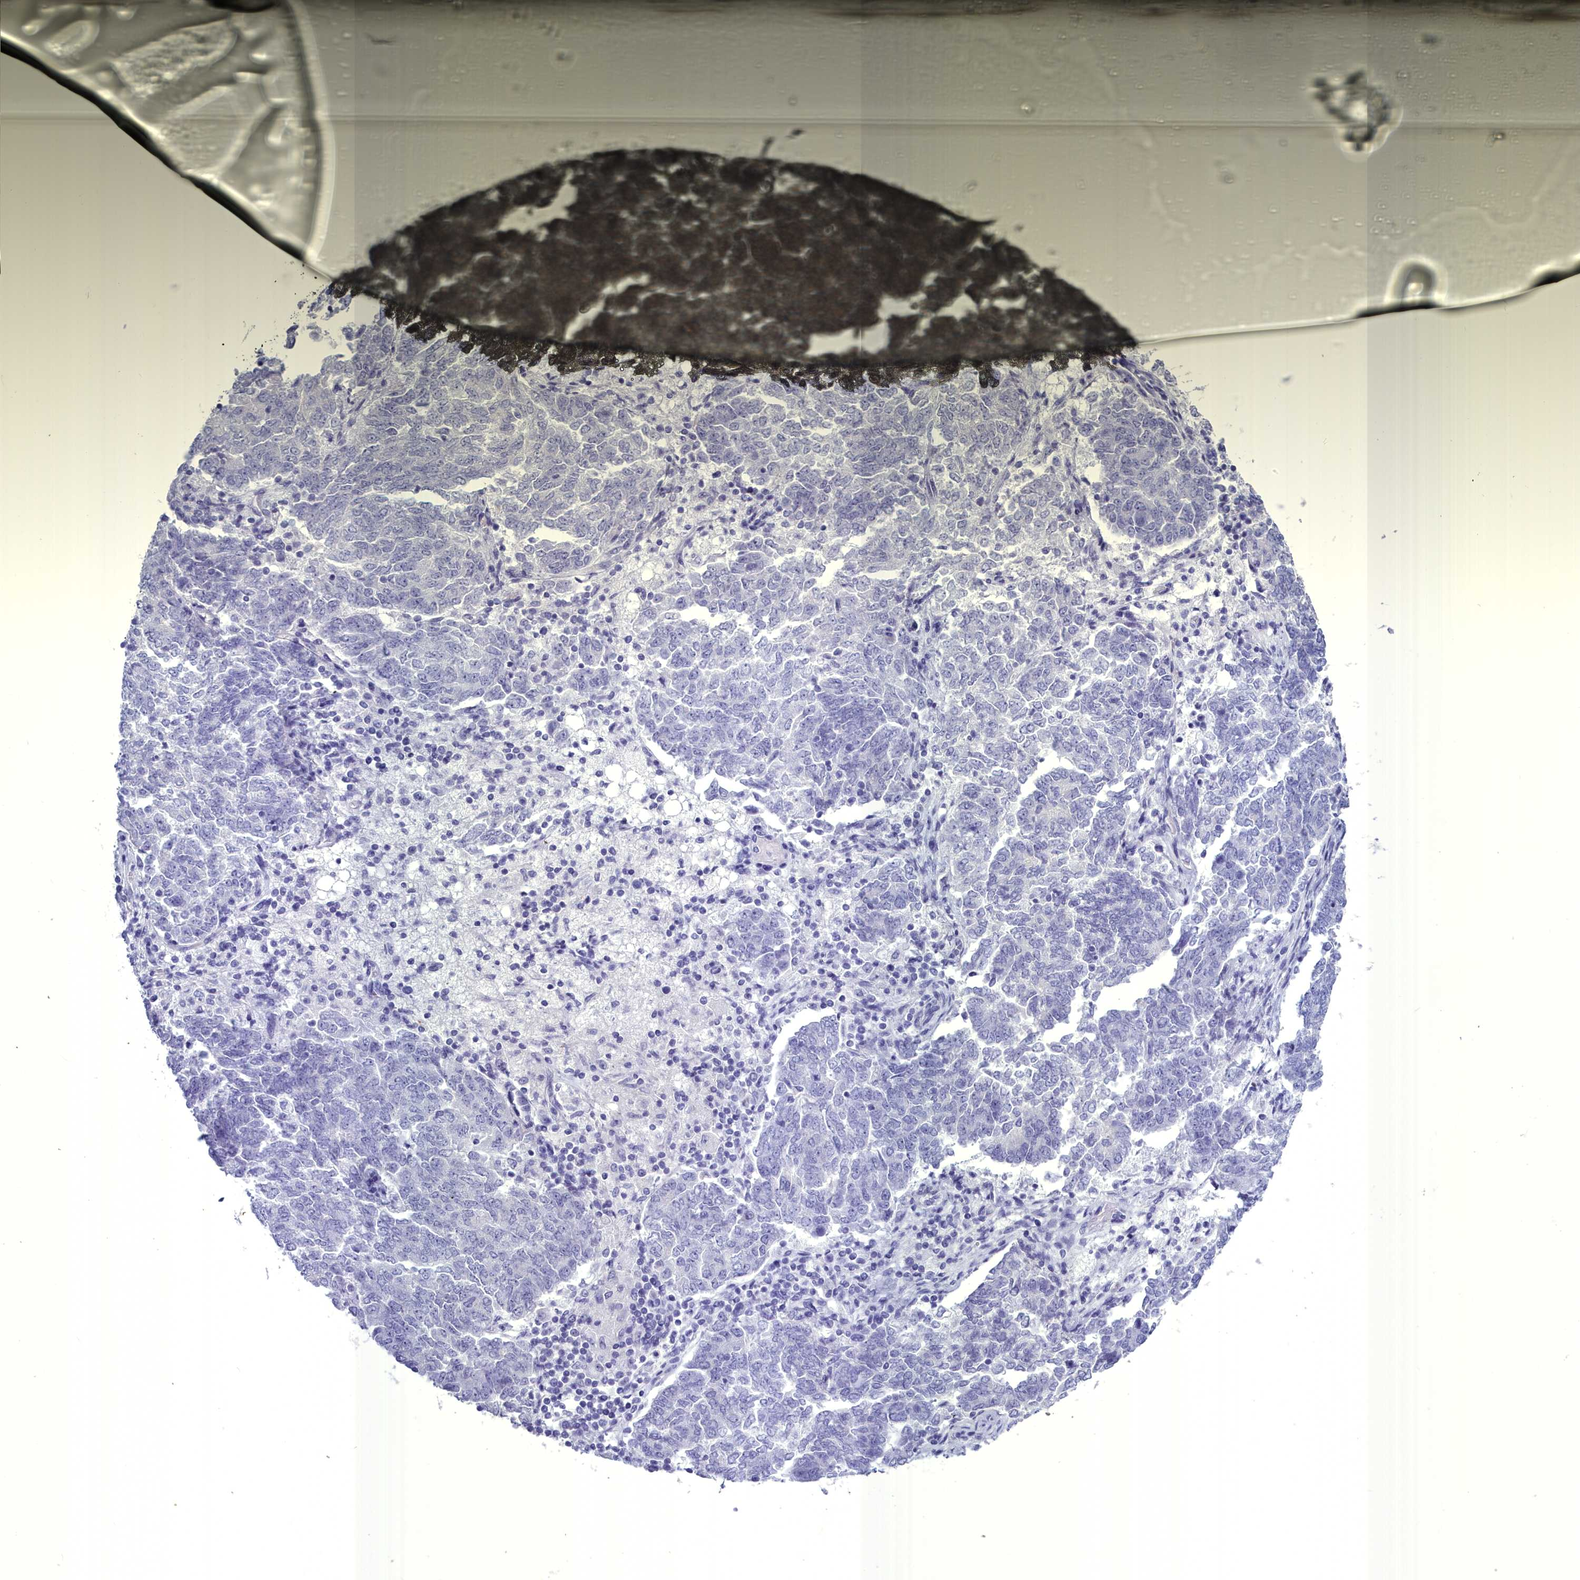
{"staining": {"intensity": "negative", "quantity": "none", "location": "none"}, "tissue": "endometrial cancer", "cell_type": "Tumor cells", "image_type": "cancer", "snomed": [{"axis": "morphology", "description": "Adenocarcinoma, NOS"}, {"axis": "topography", "description": "Endometrium"}], "caption": "The immunohistochemistry histopathology image has no significant staining in tumor cells of adenocarcinoma (endometrial) tissue.", "gene": "MAP6", "patient": {"sex": "female", "age": 80}}